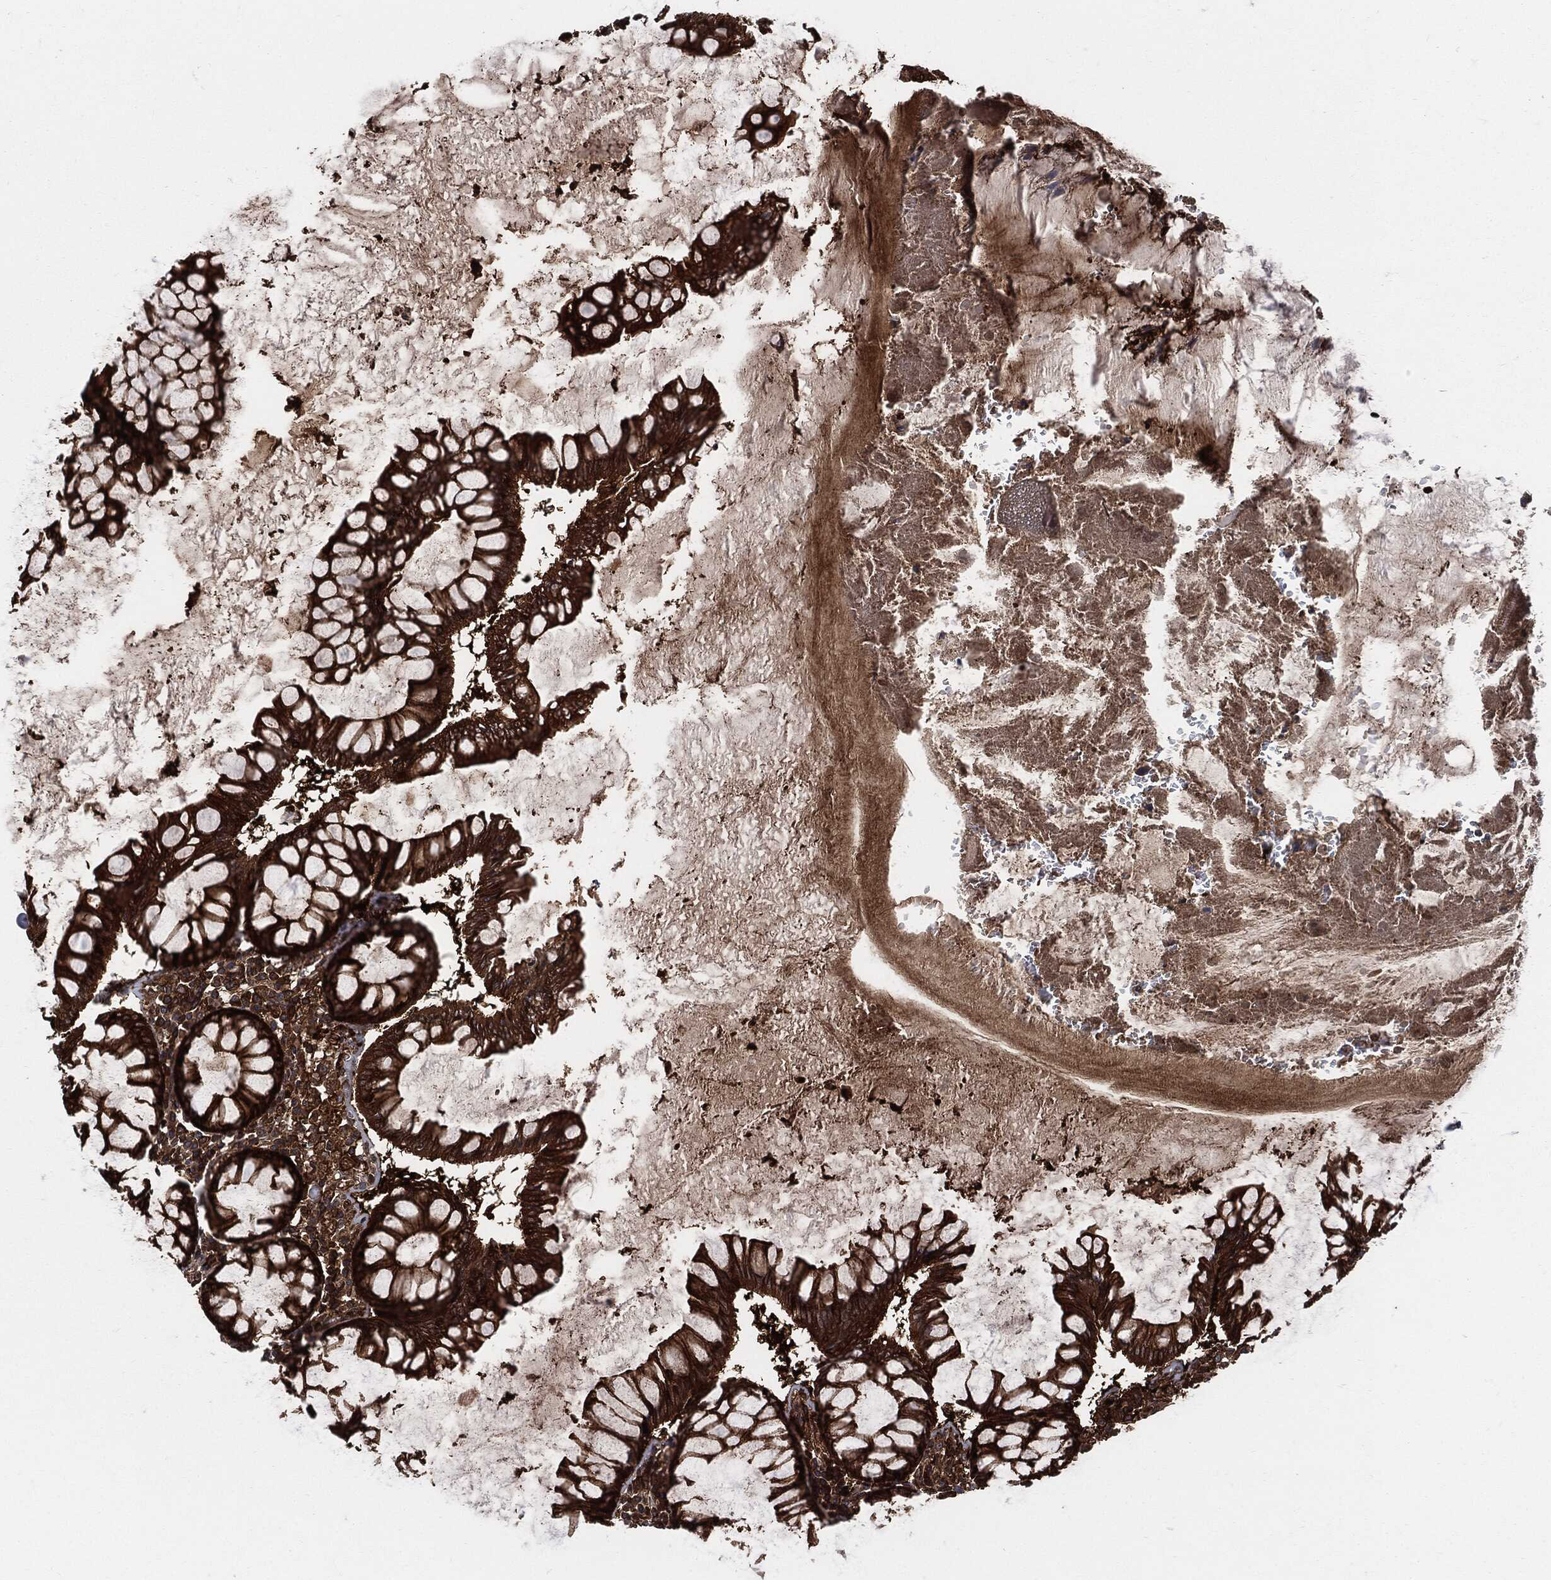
{"staining": {"intensity": "negative", "quantity": "none", "location": "none"}, "tissue": "colon", "cell_type": "Endothelial cells", "image_type": "normal", "snomed": [{"axis": "morphology", "description": "Normal tissue, NOS"}, {"axis": "topography", "description": "Colon"}], "caption": "High magnification brightfield microscopy of normal colon stained with DAB (3,3'-diaminobenzidine) (brown) and counterstained with hematoxylin (blue): endothelial cells show no significant expression.", "gene": "XPNPEP1", "patient": {"sex": "male", "age": 65}}